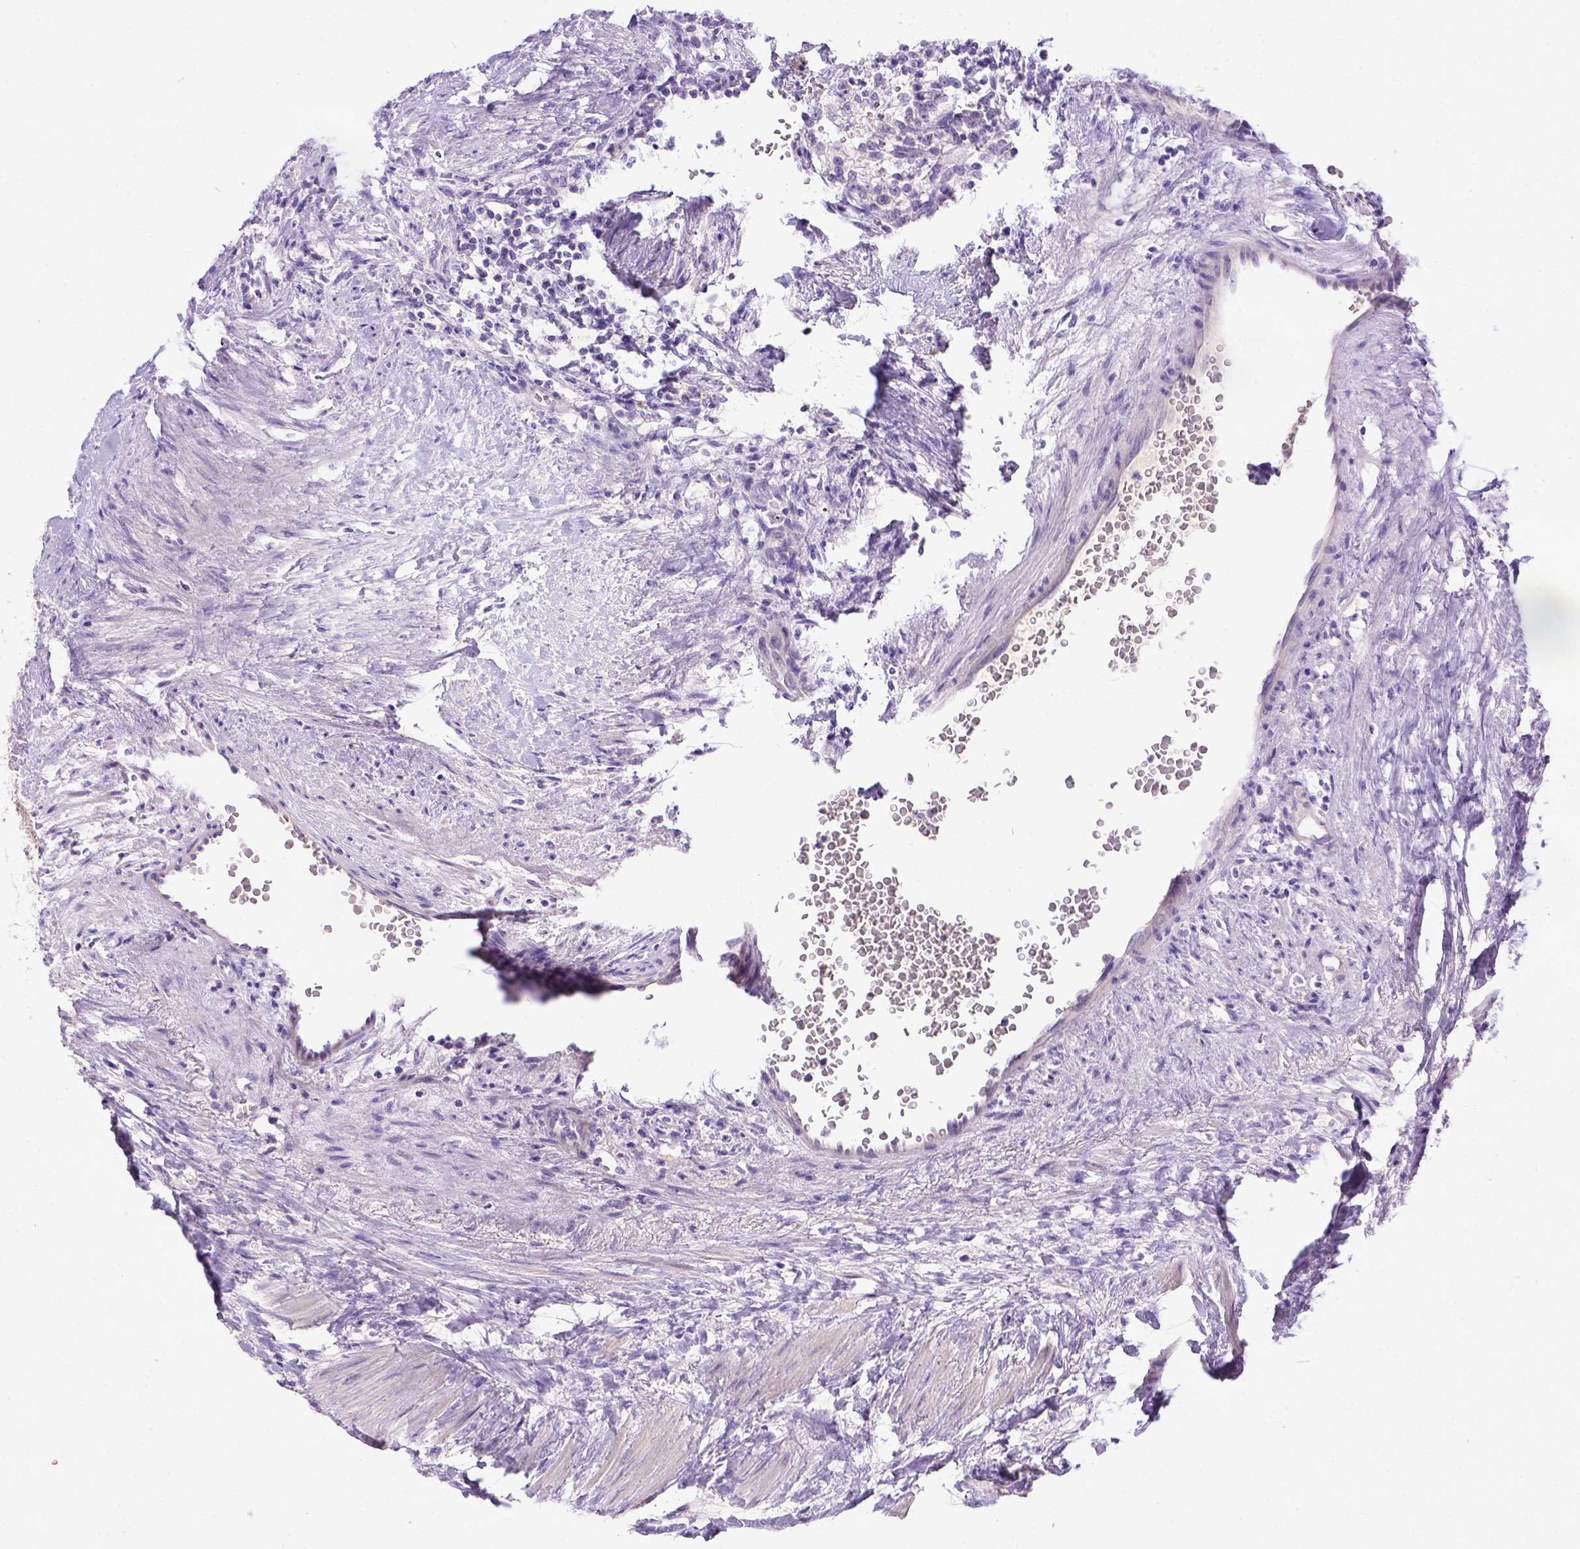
{"staining": {"intensity": "negative", "quantity": "none", "location": "none"}, "tissue": "renal cancer", "cell_type": "Tumor cells", "image_type": "cancer", "snomed": [{"axis": "morphology", "description": "Adenocarcinoma, NOS"}, {"axis": "topography", "description": "Kidney"}], "caption": "This image is of renal adenocarcinoma stained with immunohistochemistry to label a protein in brown with the nuclei are counter-stained blue. There is no positivity in tumor cells. Nuclei are stained in blue.", "gene": "BTN1A1", "patient": {"sex": "female", "age": 74}}